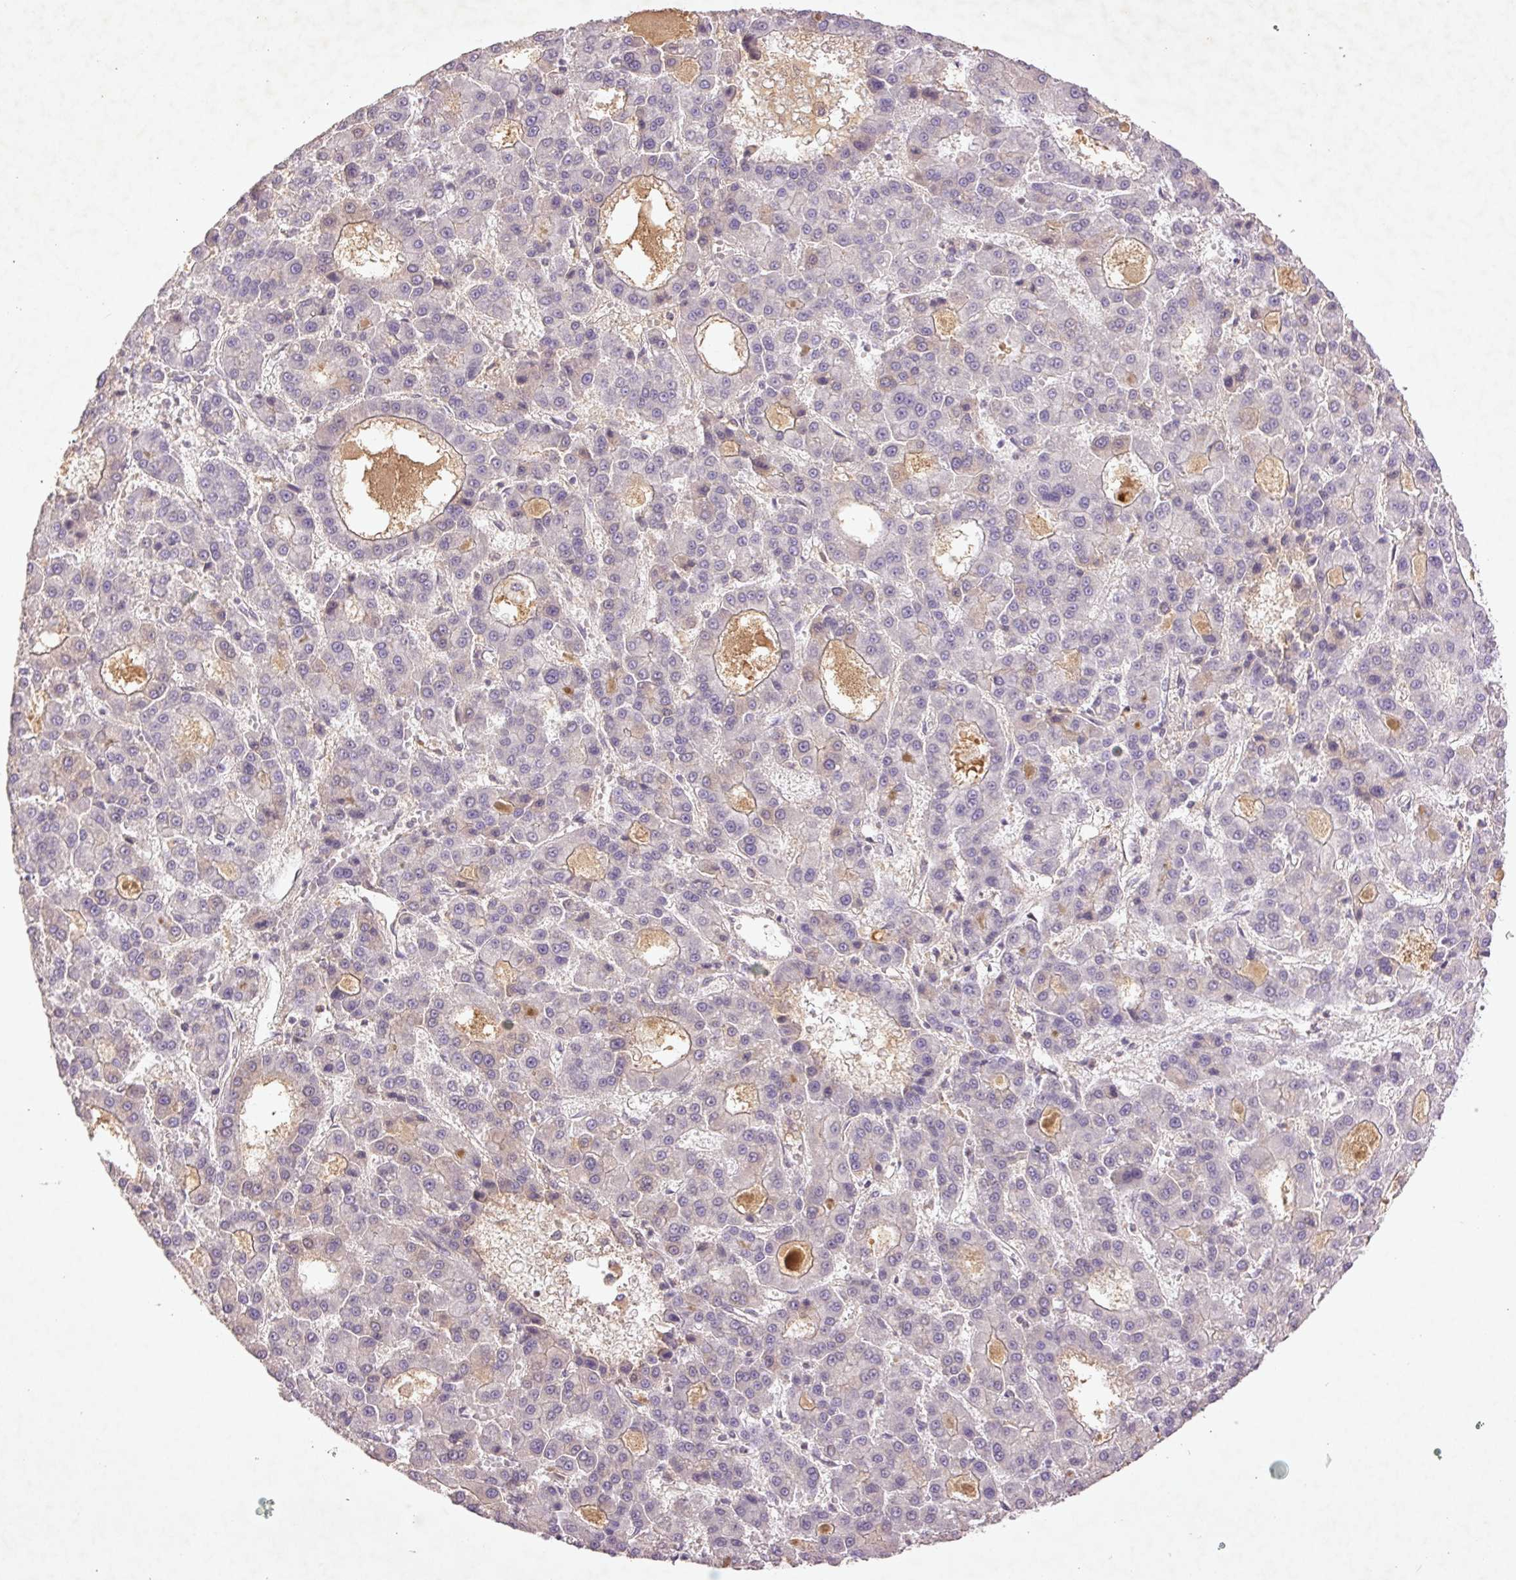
{"staining": {"intensity": "negative", "quantity": "none", "location": "none"}, "tissue": "liver cancer", "cell_type": "Tumor cells", "image_type": "cancer", "snomed": [{"axis": "morphology", "description": "Carcinoma, Hepatocellular, NOS"}, {"axis": "topography", "description": "Liver"}], "caption": "Immunohistochemistry of liver cancer reveals no staining in tumor cells.", "gene": "FAM168B", "patient": {"sex": "male", "age": 70}}